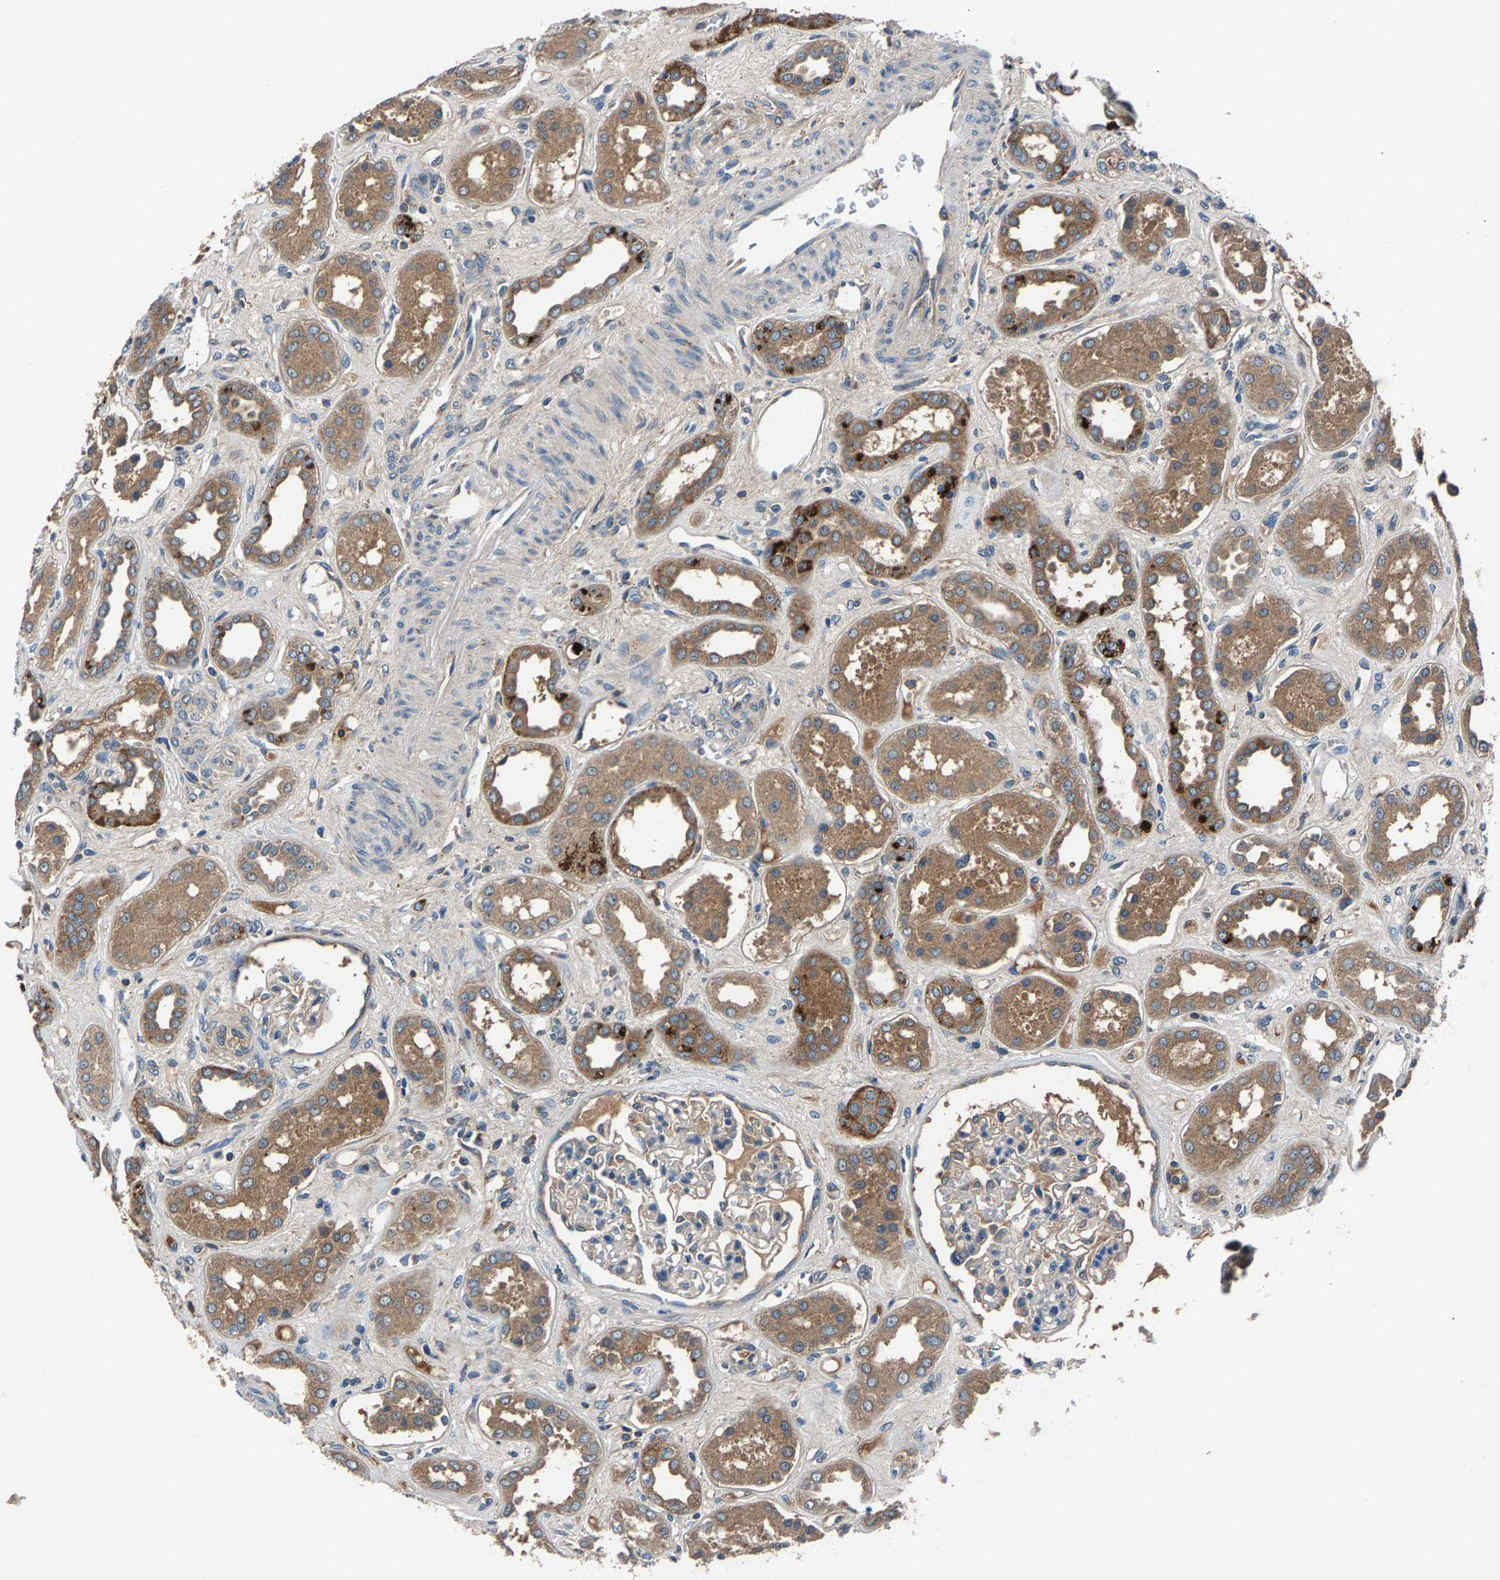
{"staining": {"intensity": "weak", "quantity": "25%-75%", "location": "cytoplasmic/membranous"}, "tissue": "kidney", "cell_type": "Cells in glomeruli", "image_type": "normal", "snomed": [{"axis": "morphology", "description": "Normal tissue, NOS"}, {"axis": "topography", "description": "Kidney"}], "caption": "Immunohistochemical staining of normal kidney shows 25%-75% levels of weak cytoplasmic/membranous protein expression in about 25%-75% of cells in glomeruli. The protein of interest is stained brown, and the nuclei are stained in blue (DAB (3,3'-diaminobenzidine) IHC with brightfield microscopy, high magnification).", "gene": "PRXL2C", "patient": {"sex": "male", "age": 59}}